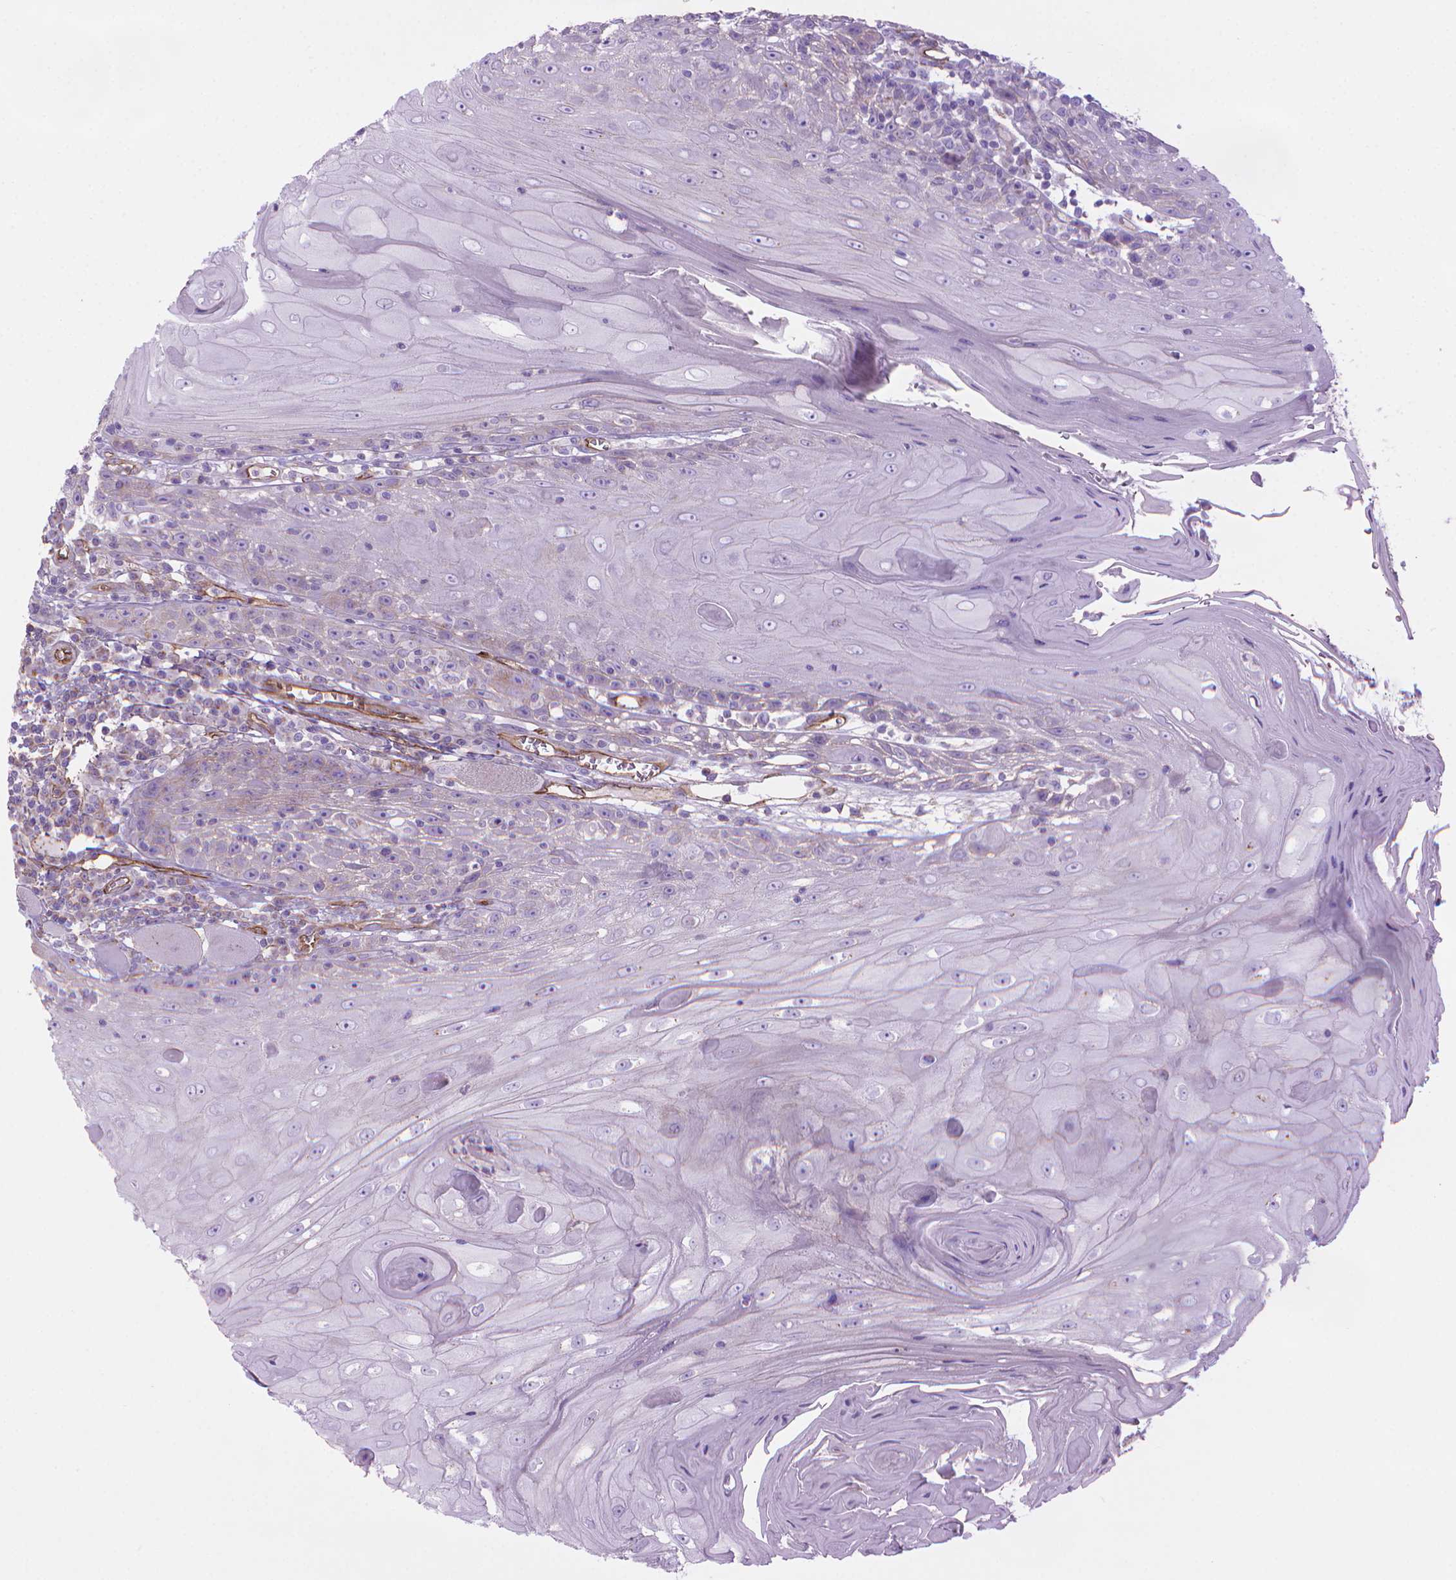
{"staining": {"intensity": "negative", "quantity": "none", "location": "none"}, "tissue": "head and neck cancer", "cell_type": "Tumor cells", "image_type": "cancer", "snomed": [{"axis": "morphology", "description": "Normal tissue, NOS"}, {"axis": "morphology", "description": "Squamous cell carcinoma, NOS"}, {"axis": "topography", "description": "Oral tissue"}, {"axis": "topography", "description": "Head-Neck"}], "caption": "Human squamous cell carcinoma (head and neck) stained for a protein using immunohistochemistry (IHC) shows no positivity in tumor cells.", "gene": "TENT5A", "patient": {"sex": "male", "age": 52}}